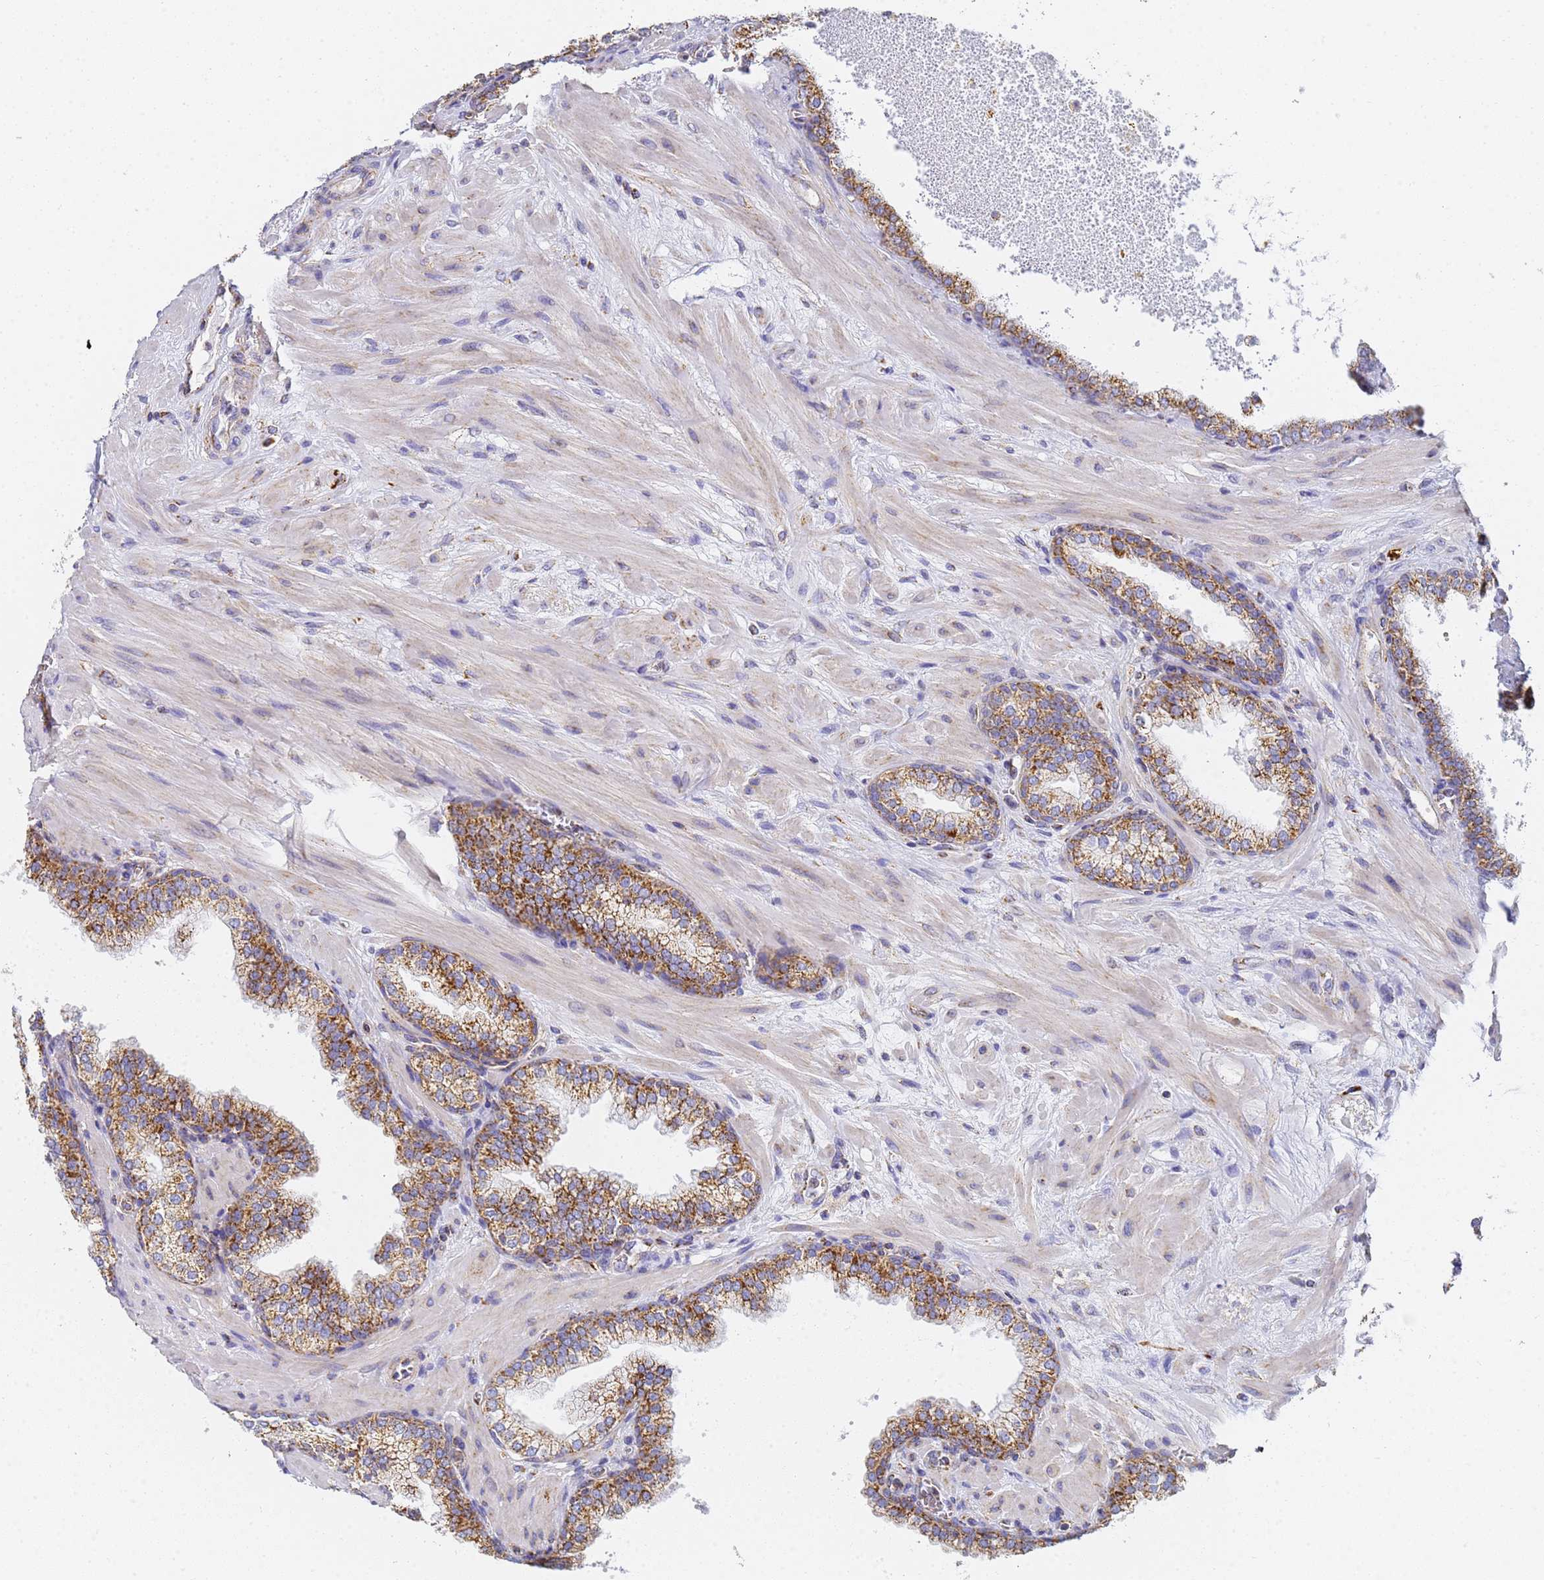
{"staining": {"intensity": "moderate", "quantity": ">75%", "location": "cytoplasmic/membranous"}, "tissue": "prostate", "cell_type": "Glandular cells", "image_type": "normal", "snomed": [{"axis": "morphology", "description": "Normal tissue, NOS"}, {"axis": "topography", "description": "Prostate"}], "caption": "Brown immunohistochemical staining in unremarkable human prostate reveals moderate cytoplasmic/membranous positivity in about >75% of glandular cells.", "gene": "CNIH4", "patient": {"sex": "male", "age": 60}}